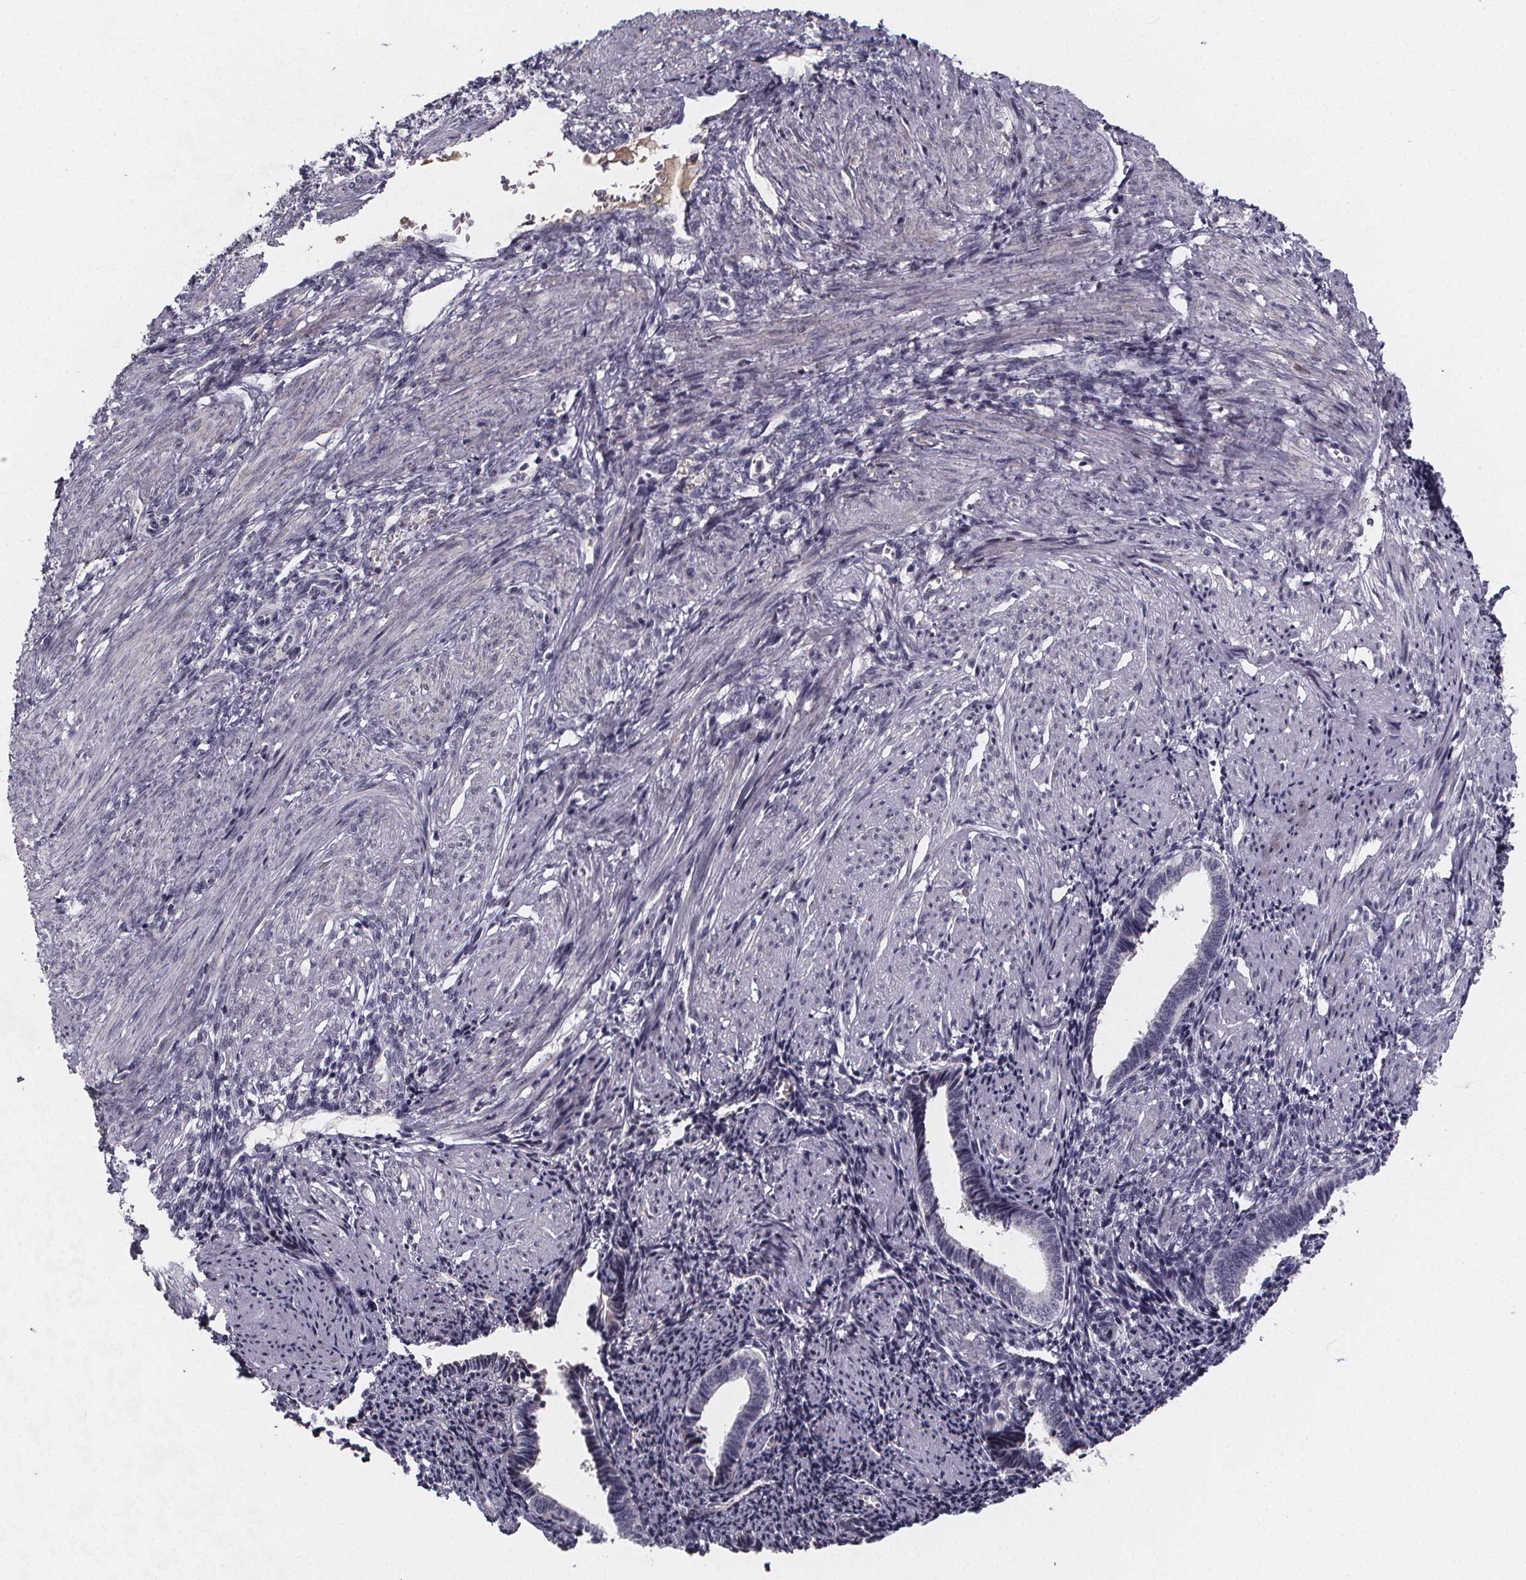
{"staining": {"intensity": "negative", "quantity": "none", "location": "none"}, "tissue": "endometrium", "cell_type": "Cells in endometrial stroma", "image_type": "normal", "snomed": [{"axis": "morphology", "description": "Normal tissue, NOS"}, {"axis": "topography", "description": "Endometrium"}], "caption": "This is an IHC image of unremarkable human endometrium. There is no expression in cells in endometrial stroma.", "gene": "AGT", "patient": {"sex": "female", "age": 42}}